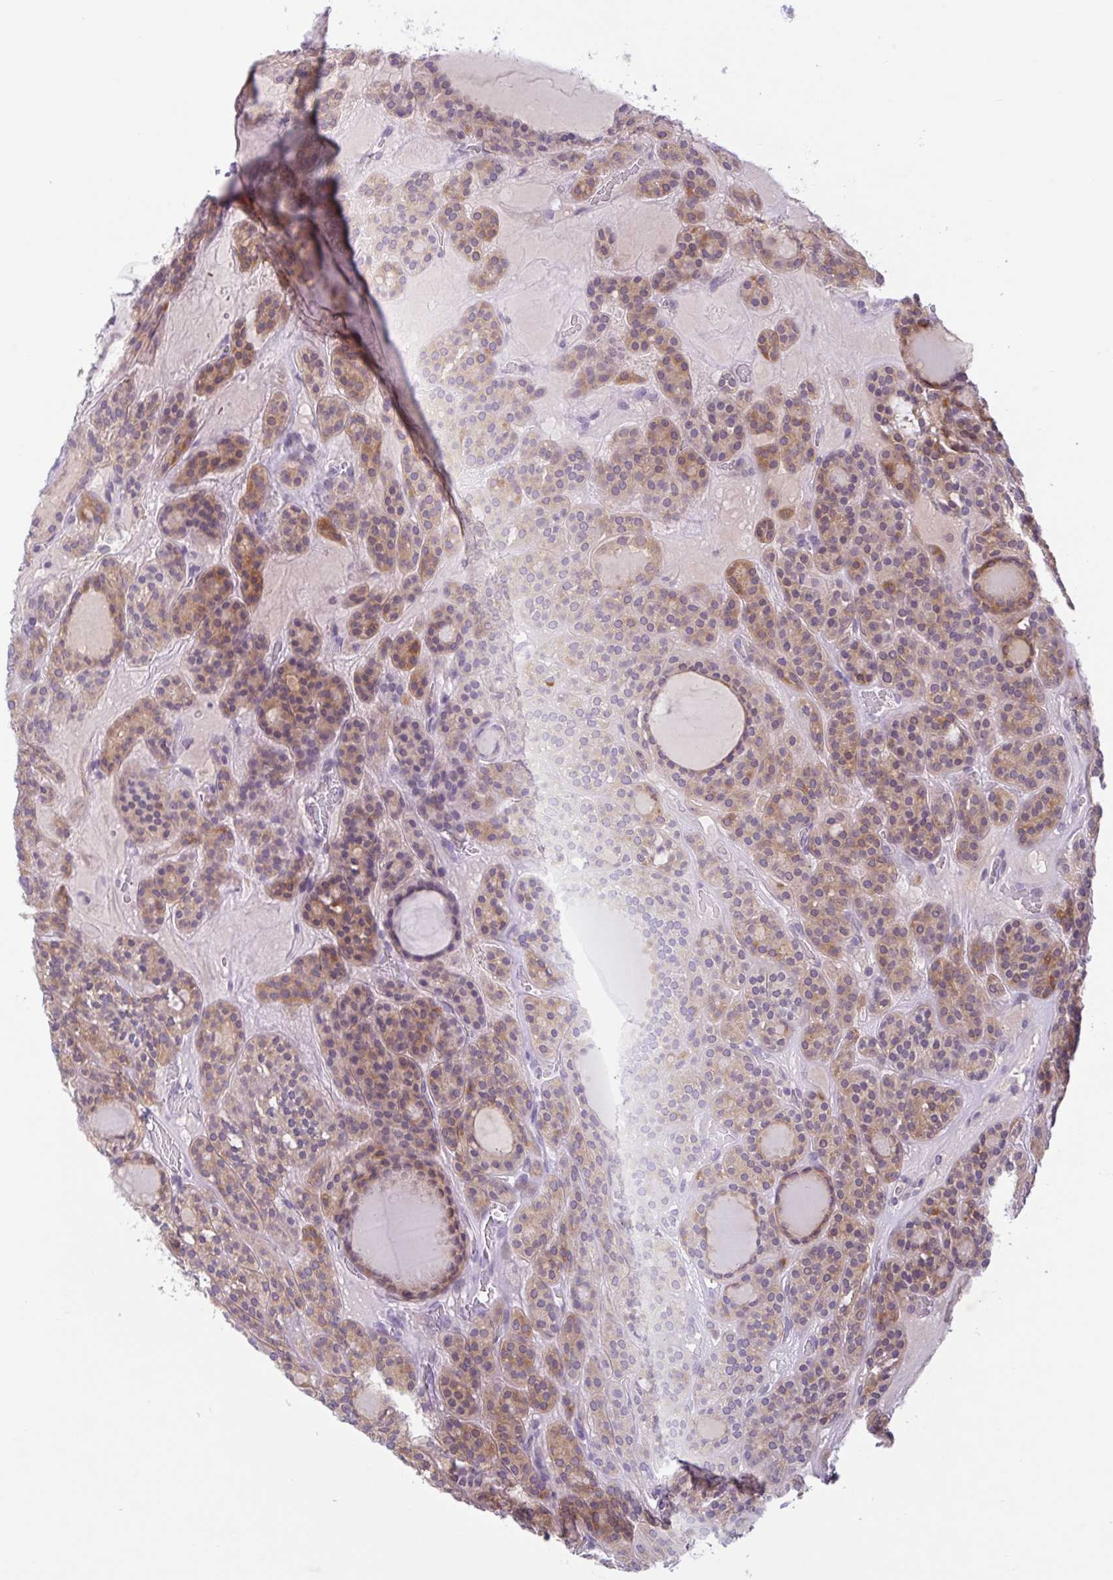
{"staining": {"intensity": "moderate", "quantity": ">75%", "location": "cytoplasmic/membranous"}, "tissue": "thyroid cancer", "cell_type": "Tumor cells", "image_type": "cancer", "snomed": [{"axis": "morphology", "description": "Follicular adenoma carcinoma, NOS"}, {"axis": "topography", "description": "Thyroid gland"}], "caption": "A medium amount of moderate cytoplasmic/membranous staining is appreciated in about >75% of tumor cells in thyroid cancer tissue.", "gene": "CTSE", "patient": {"sex": "female", "age": 63}}